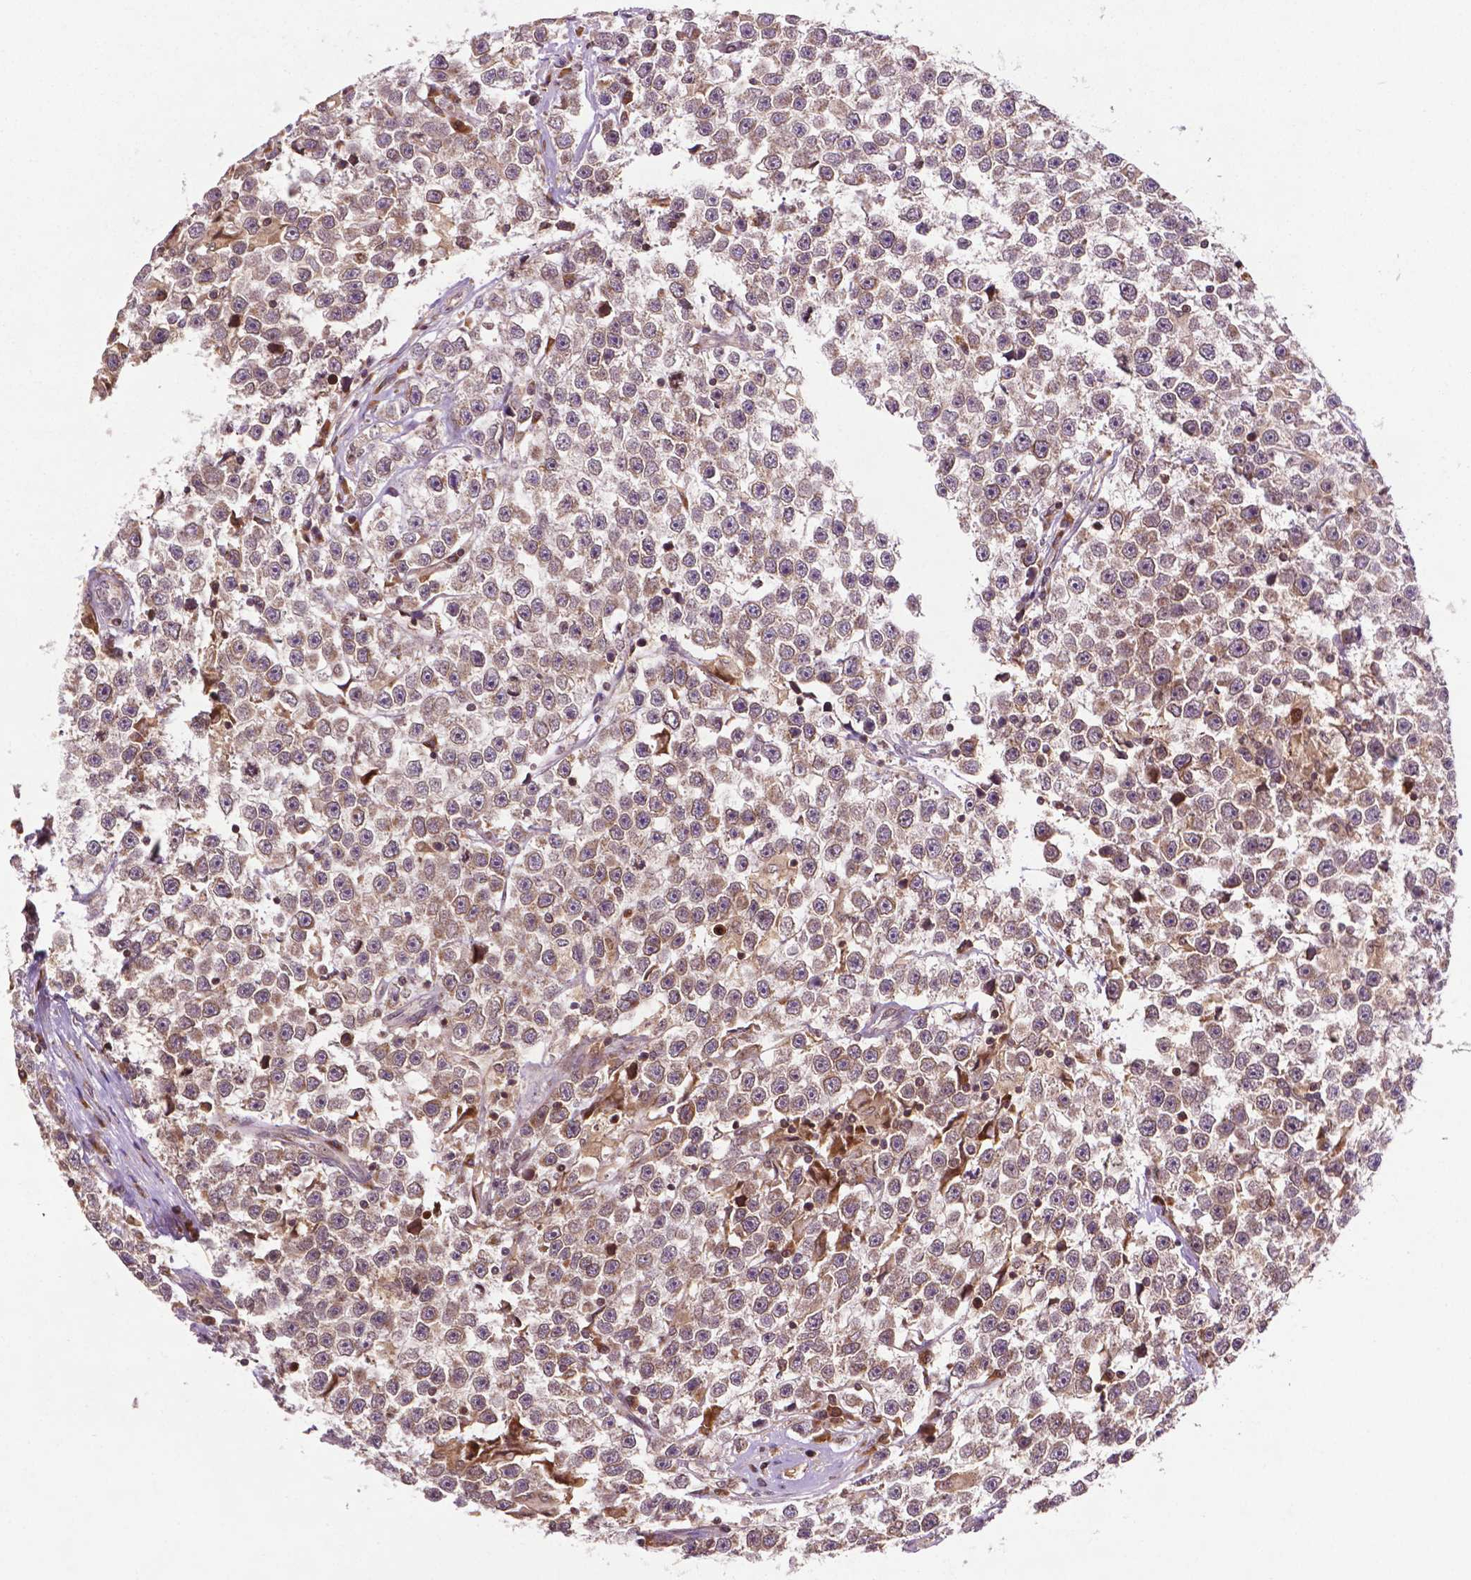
{"staining": {"intensity": "weak", "quantity": "25%-75%", "location": "cytoplasmic/membranous"}, "tissue": "testis cancer", "cell_type": "Tumor cells", "image_type": "cancer", "snomed": [{"axis": "morphology", "description": "Seminoma, NOS"}, {"axis": "topography", "description": "Testis"}], "caption": "Testis cancer was stained to show a protein in brown. There is low levels of weak cytoplasmic/membranous staining in about 25%-75% of tumor cells. (DAB (3,3'-diaminobenzidine) IHC, brown staining for protein, blue staining for nuclei).", "gene": "TMX2", "patient": {"sex": "male", "age": 31}}